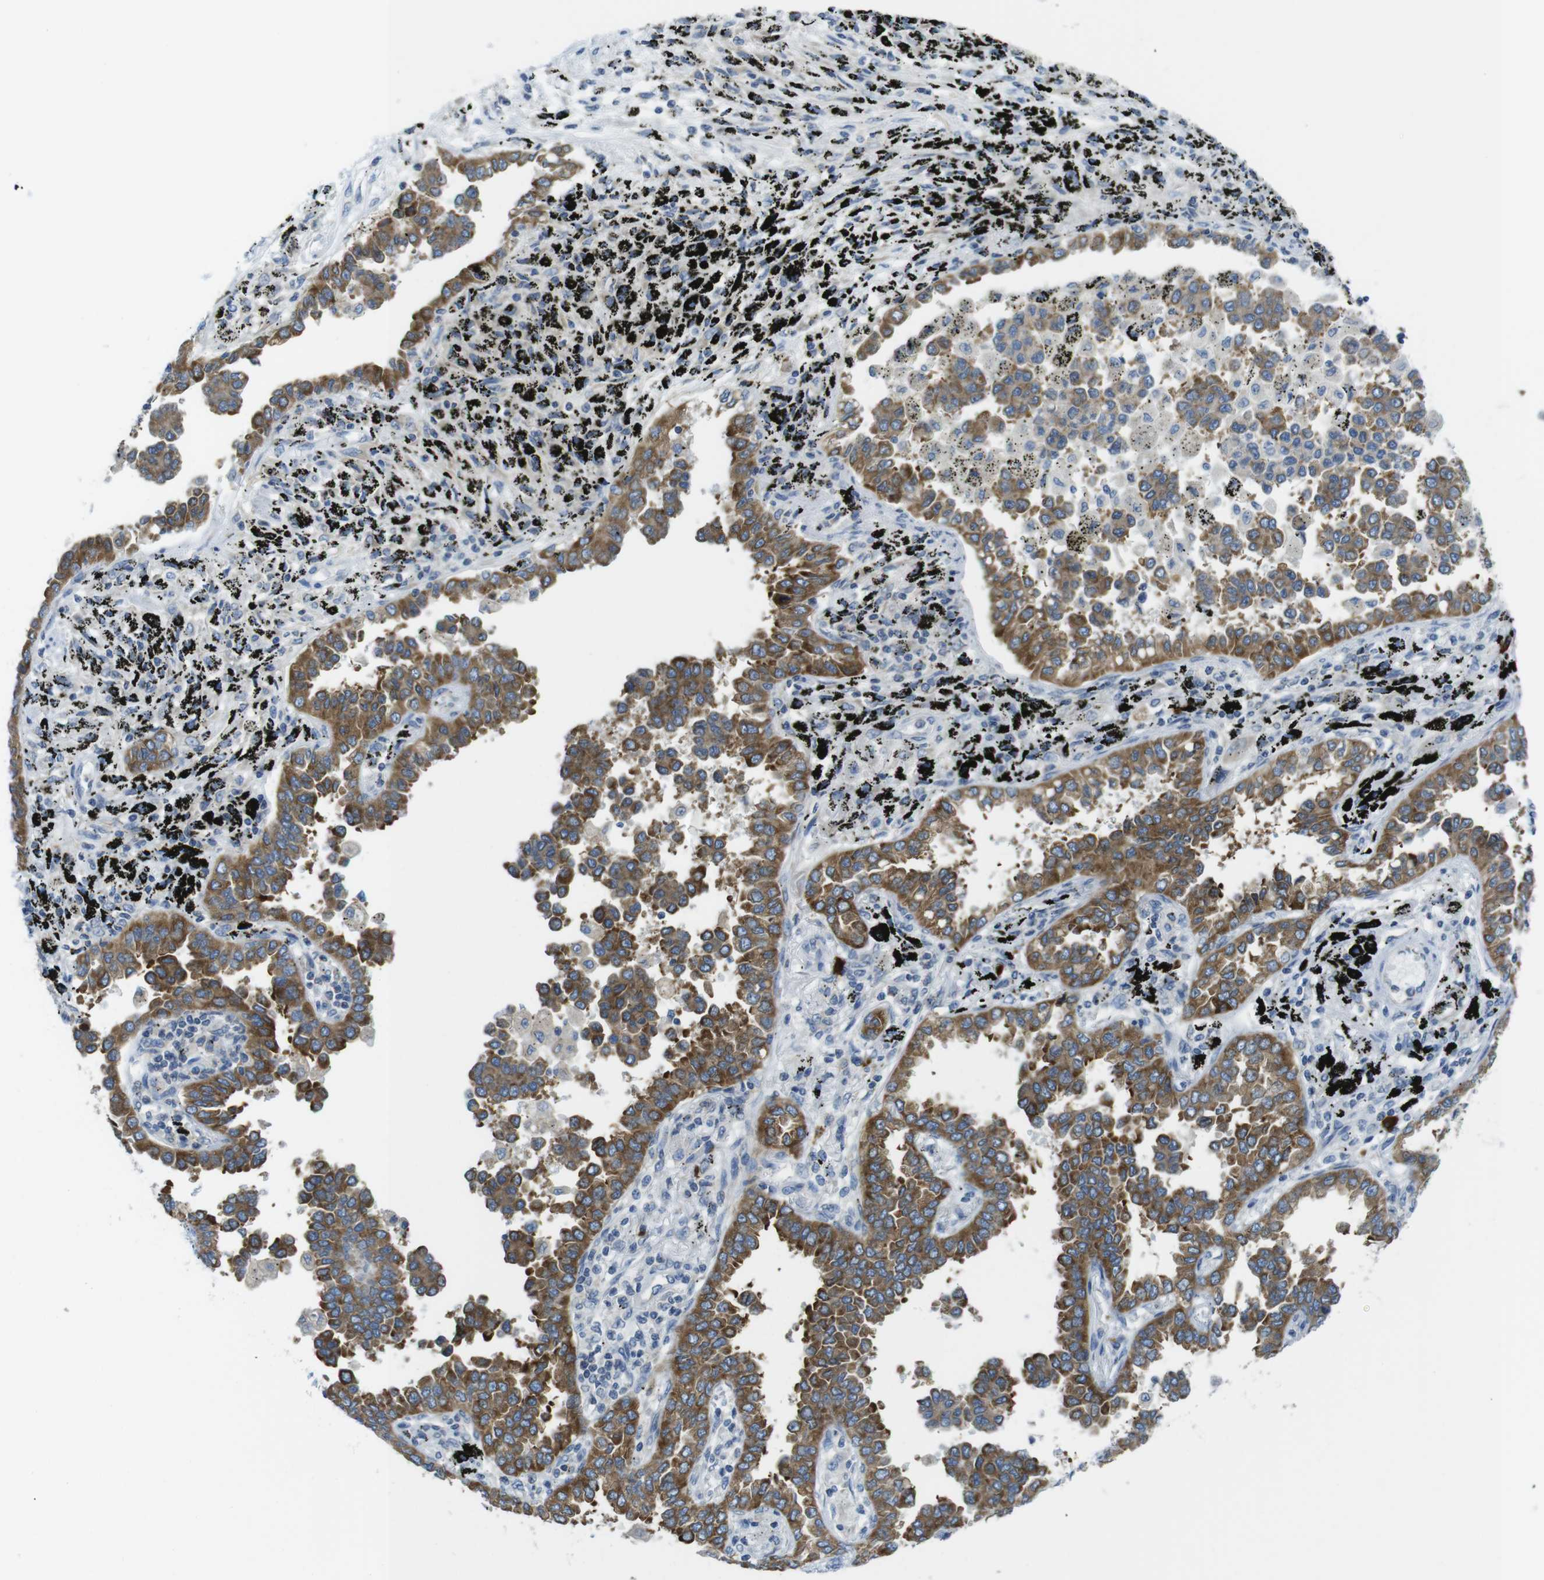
{"staining": {"intensity": "moderate", "quantity": ">75%", "location": "cytoplasmic/membranous"}, "tissue": "lung cancer", "cell_type": "Tumor cells", "image_type": "cancer", "snomed": [{"axis": "morphology", "description": "Normal tissue, NOS"}, {"axis": "morphology", "description": "Adenocarcinoma, NOS"}, {"axis": "topography", "description": "Lung"}], "caption": "Approximately >75% of tumor cells in human lung cancer (adenocarcinoma) show moderate cytoplasmic/membranous protein expression as visualized by brown immunohistochemical staining.", "gene": "CLPTM1L", "patient": {"sex": "male", "age": 59}}